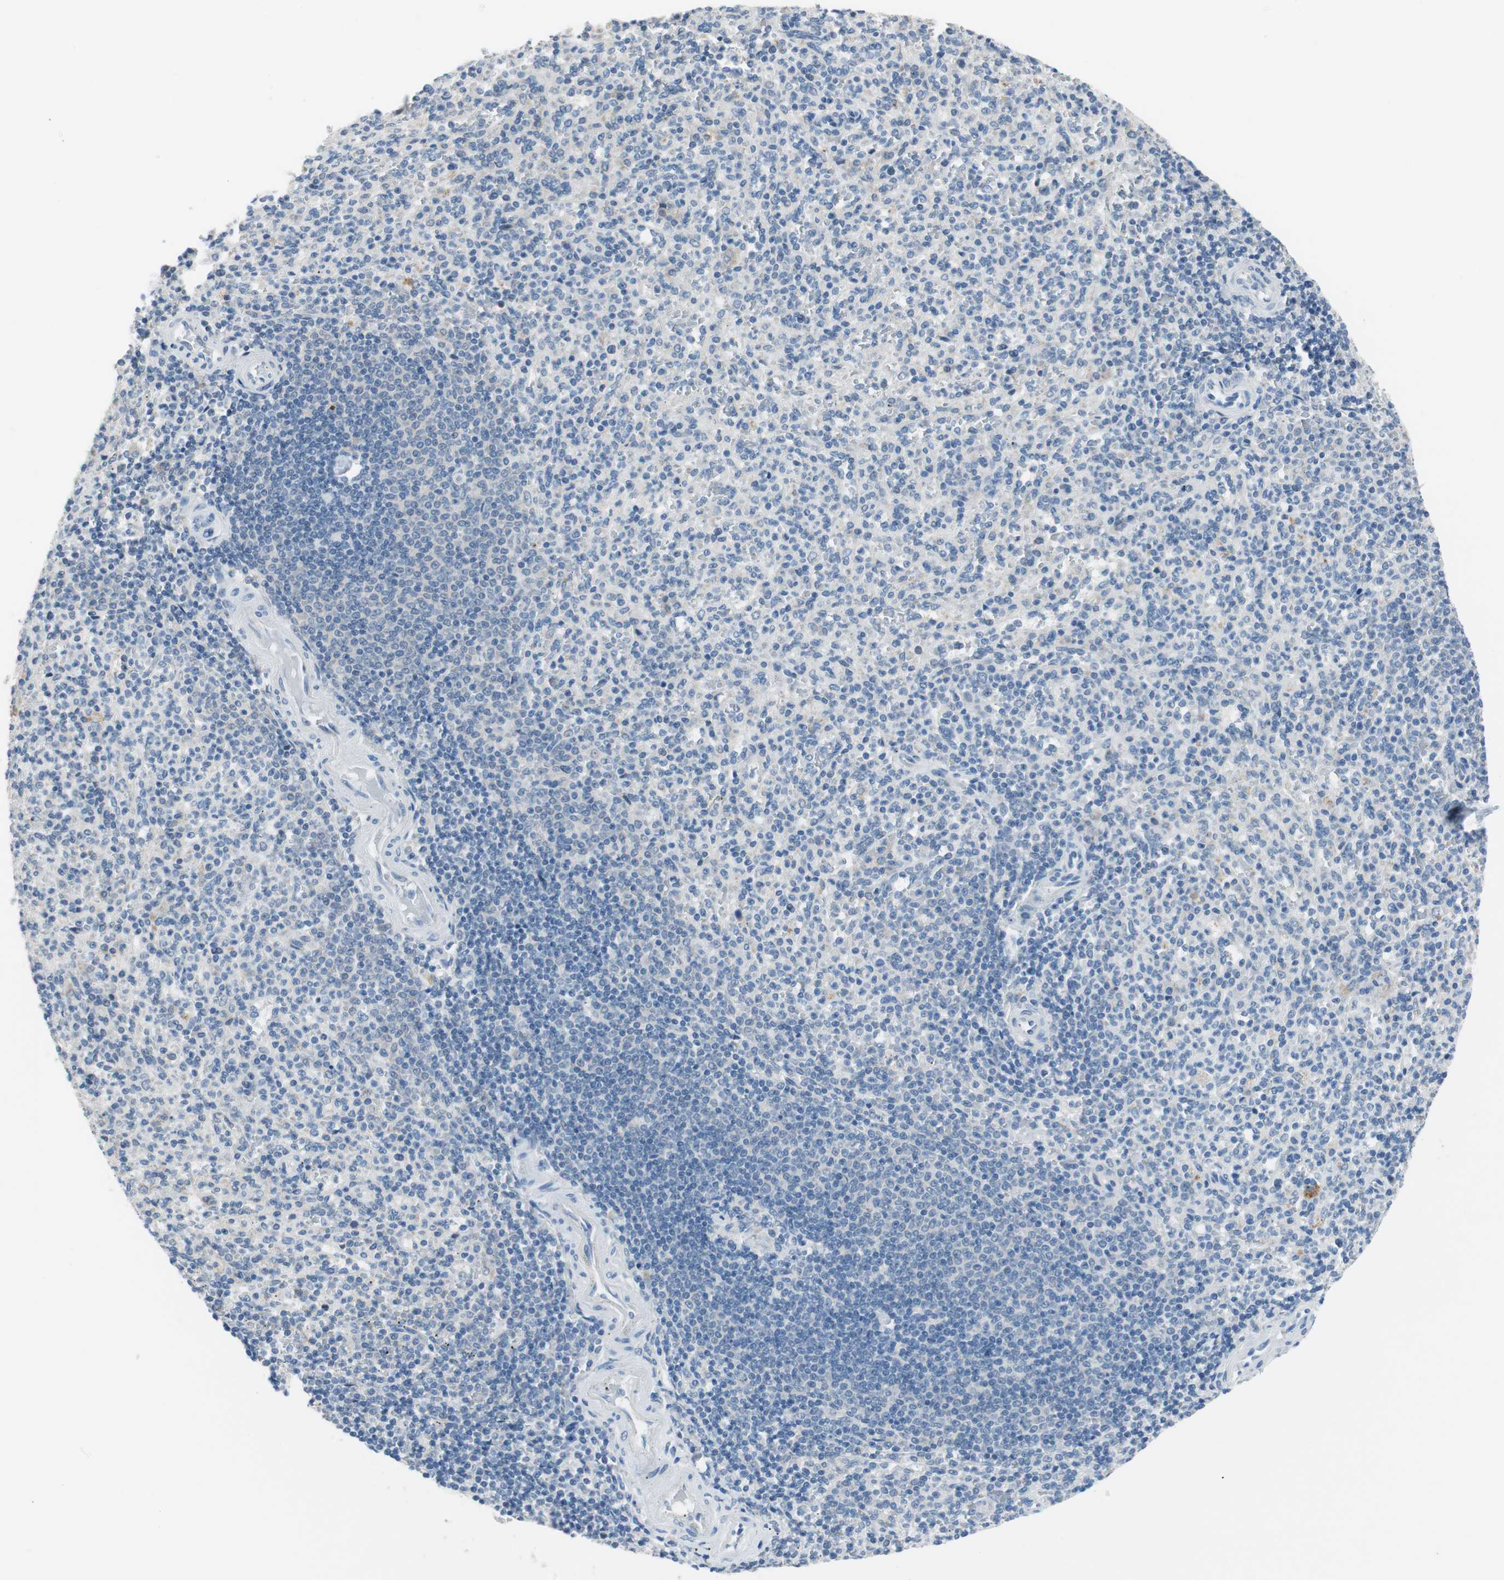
{"staining": {"intensity": "negative", "quantity": "none", "location": "none"}, "tissue": "spleen", "cell_type": "Cells in red pulp", "image_type": "normal", "snomed": [{"axis": "morphology", "description": "Normal tissue, NOS"}, {"axis": "topography", "description": "Spleen"}], "caption": "A high-resolution histopathology image shows immunohistochemistry (IHC) staining of unremarkable spleen, which demonstrates no significant staining in cells in red pulp. Brightfield microscopy of immunohistochemistry (IHC) stained with DAB (3,3'-diaminobenzidine) (brown) and hematoxylin (blue), captured at high magnification.", "gene": "GRHL1", "patient": {"sex": "male", "age": 36}}